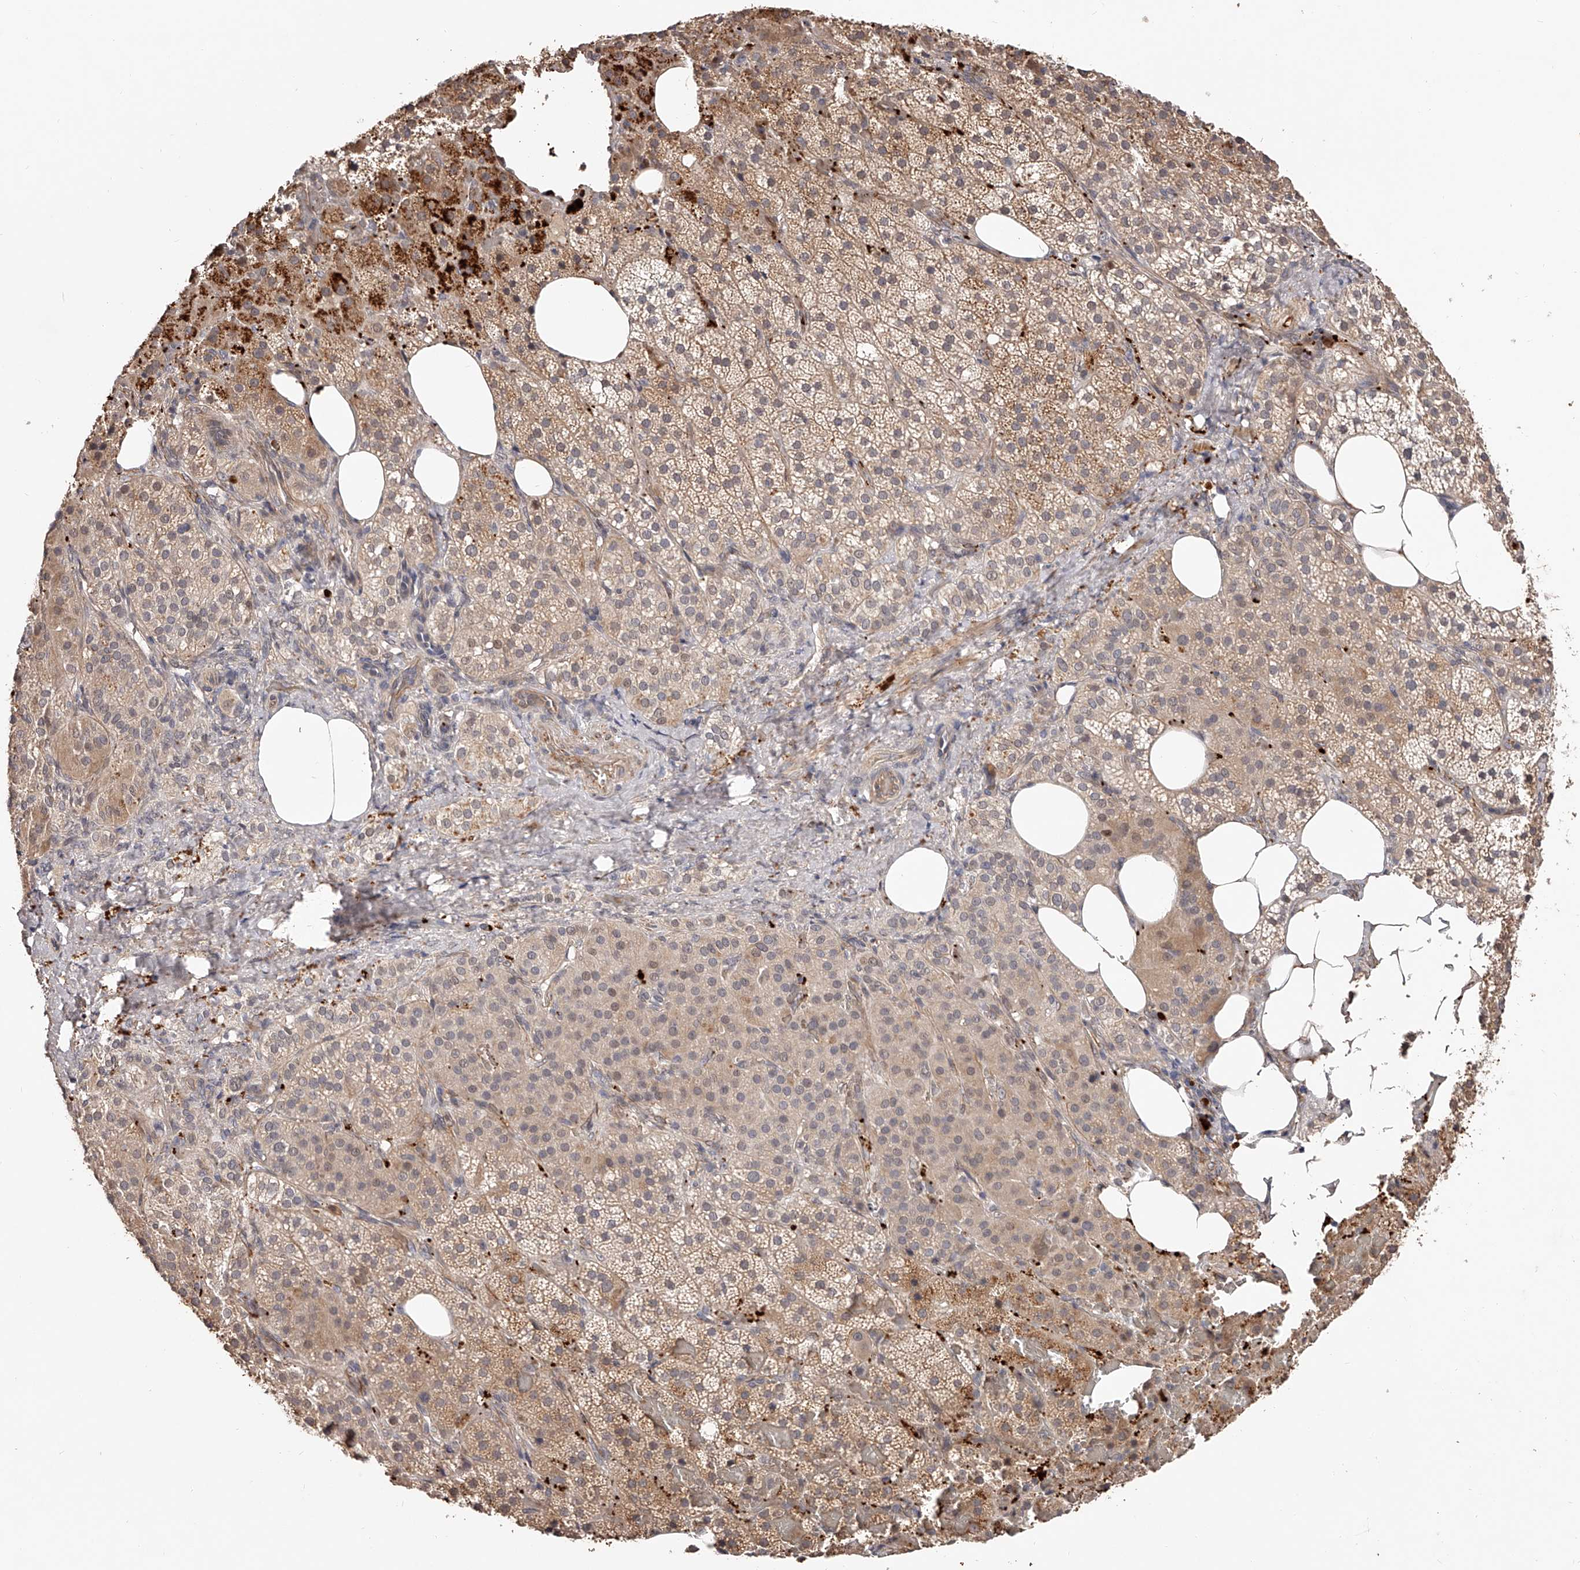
{"staining": {"intensity": "moderate", "quantity": "25%-75%", "location": "cytoplasmic/membranous,nuclear"}, "tissue": "adrenal gland", "cell_type": "Glandular cells", "image_type": "normal", "snomed": [{"axis": "morphology", "description": "Normal tissue, NOS"}, {"axis": "topography", "description": "Adrenal gland"}], "caption": "About 25%-75% of glandular cells in unremarkable human adrenal gland demonstrate moderate cytoplasmic/membranous,nuclear protein staining as visualized by brown immunohistochemical staining.", "gene": "URGCP", "patient": {"sex": "female", "age": 59}}